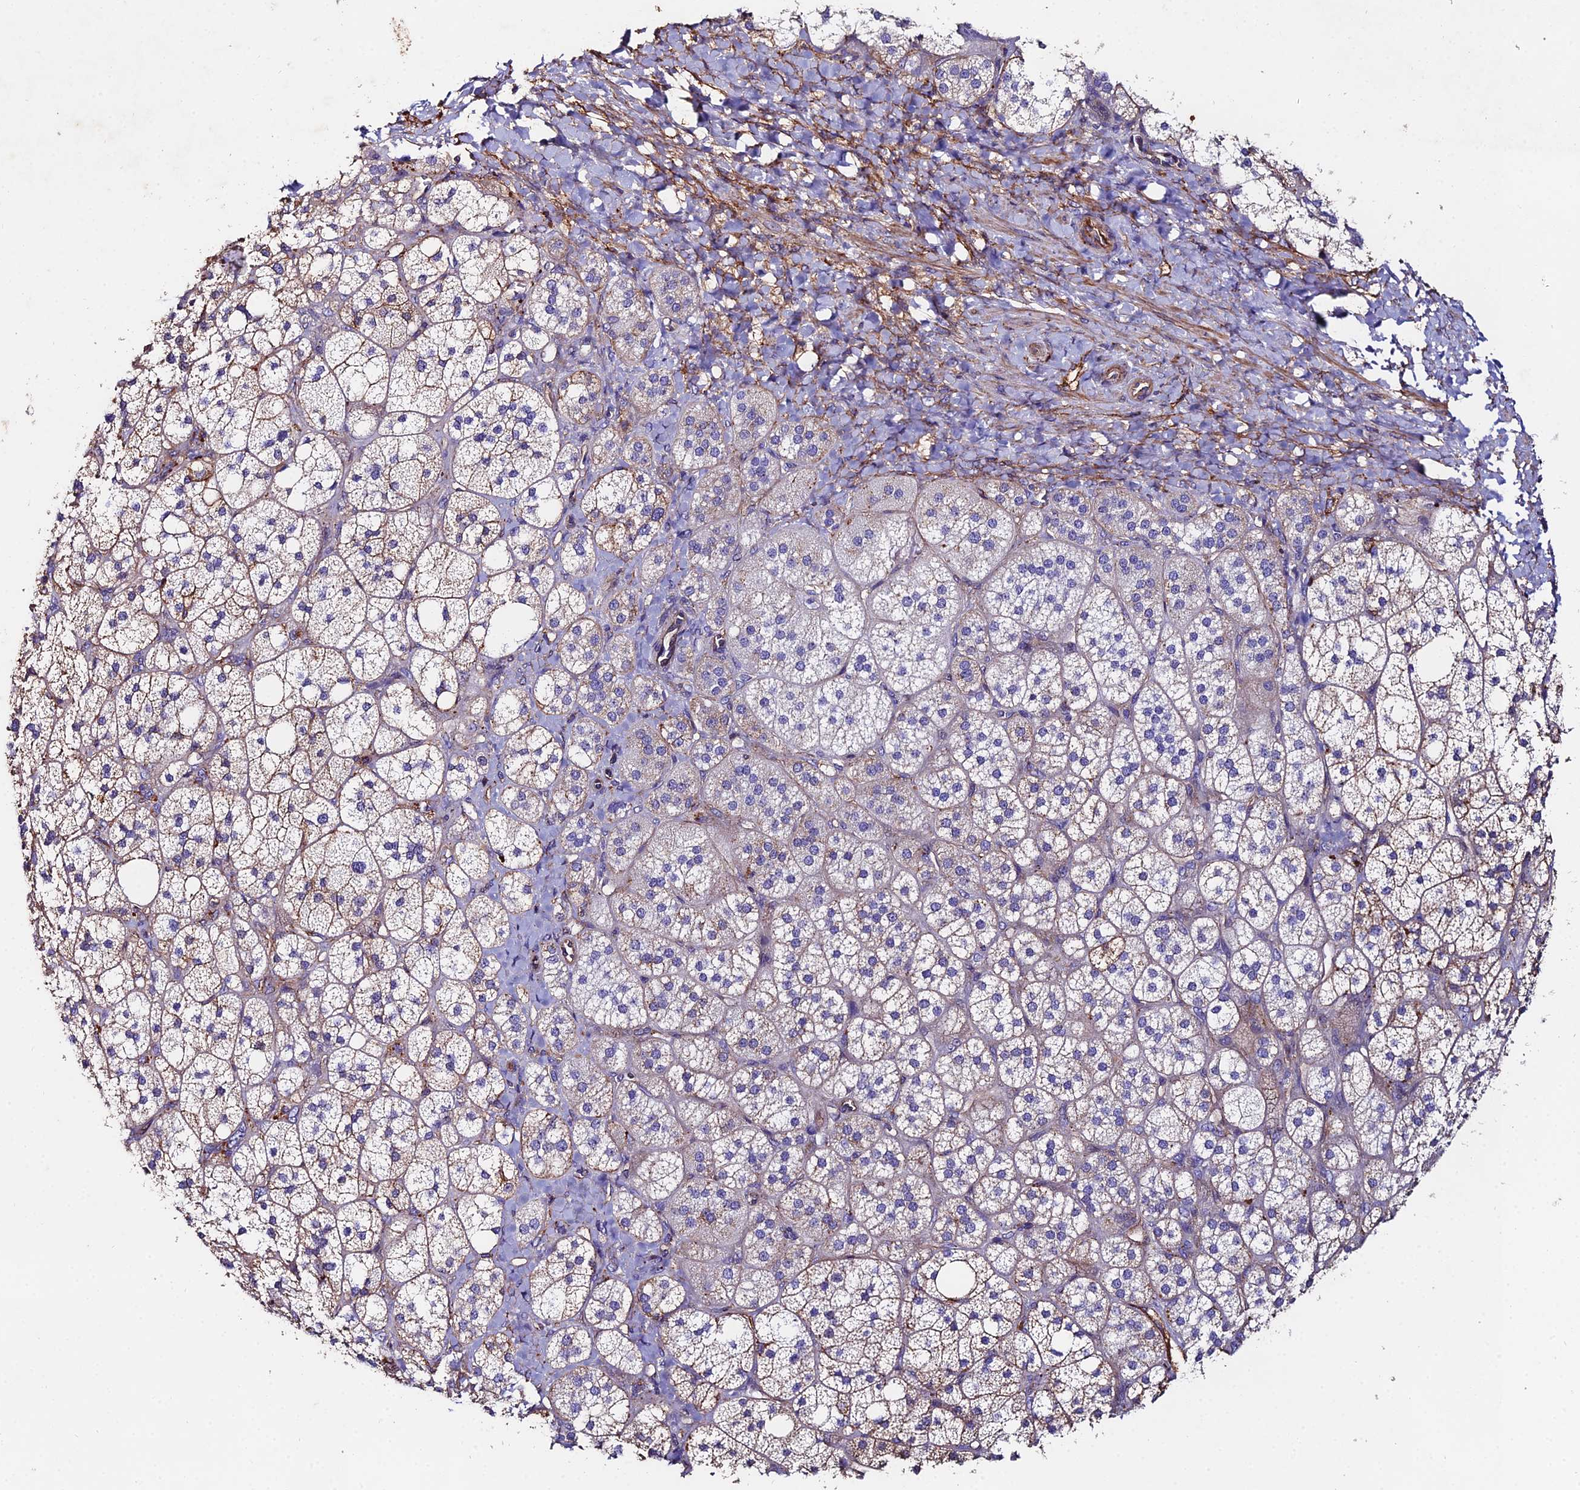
{"staining": {"intensity": "moderate", "quantity": "25%-75%", "location": "cytoplasmic/membranous"}, "tissue": "adrenal gland", "cell_type": "Glandular cells", "image_type": "normal", "snomed": [{"axis": "morphology", "description": "Normal tissue, NOS"}, {"axis": "topography", "description": "Adrenal gland"}], "caption": "Immunohistochemical staining of benign adrenal gland exhibits moderate cytoplasmic/membranous protein expression in about 25%-75% of glandular cells.", "gene": "C6", "patient": {"sex": "male", "age": 61}}